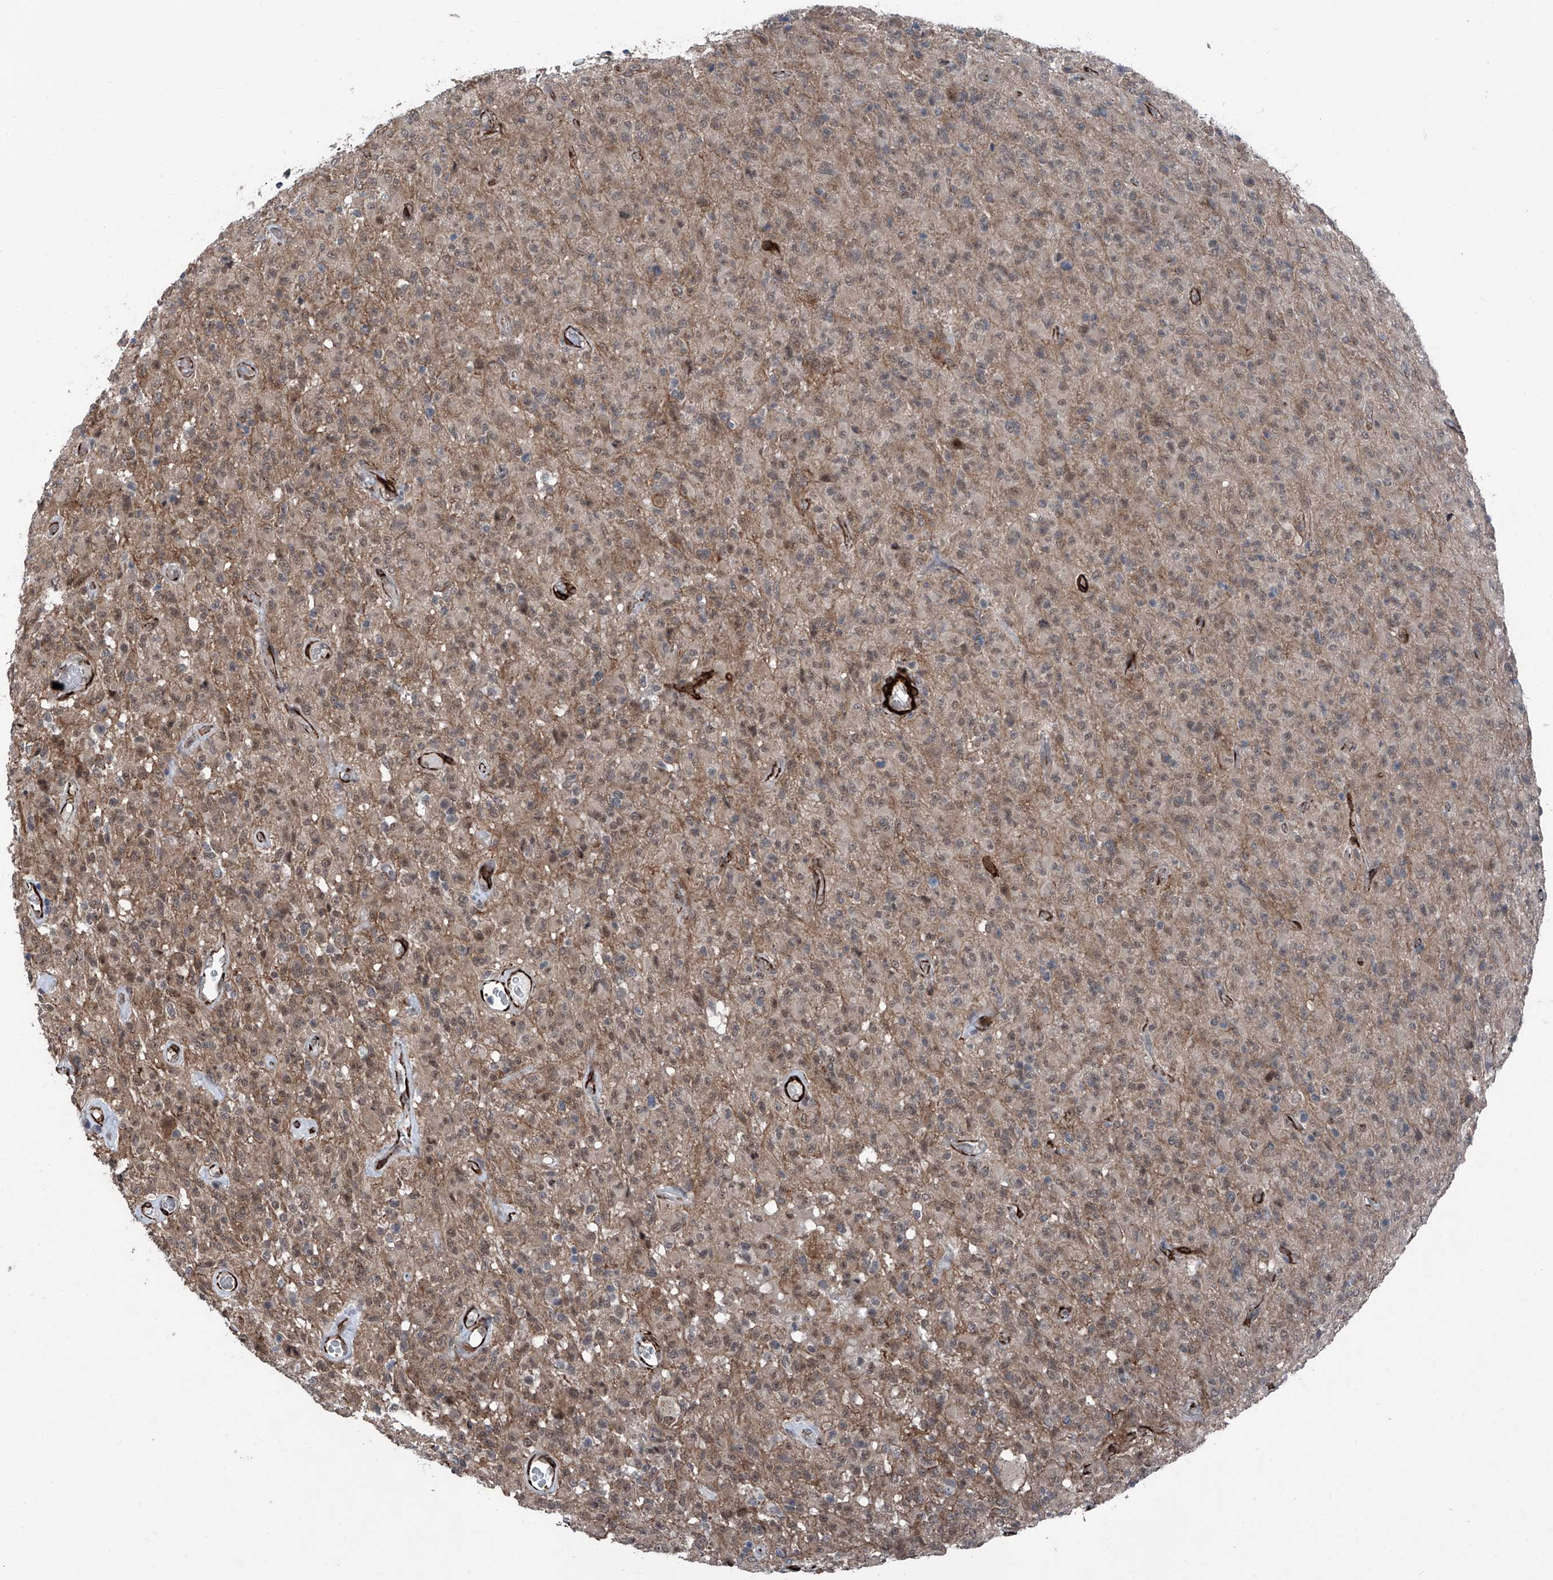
{"staining": {"intensity": "weak", "quantity": "<25%", "location": "cytoplasmic/membranous,nuclear"}, "tissue": "glioma", "cell_type": "Tumor cells", "image_type": "cancer", "snomed": [{"axis": "morphology", "description": "Glioma, malignant, High grade"}, {"axis": "topography", "description": "Brain"}], "caption": "Immunohistochemical staining of malignant glioma (high-grade) exhibits no significant staining in tumor cells.", "gene": "COA7", "patient": {"sex": "female", "age": 57}}